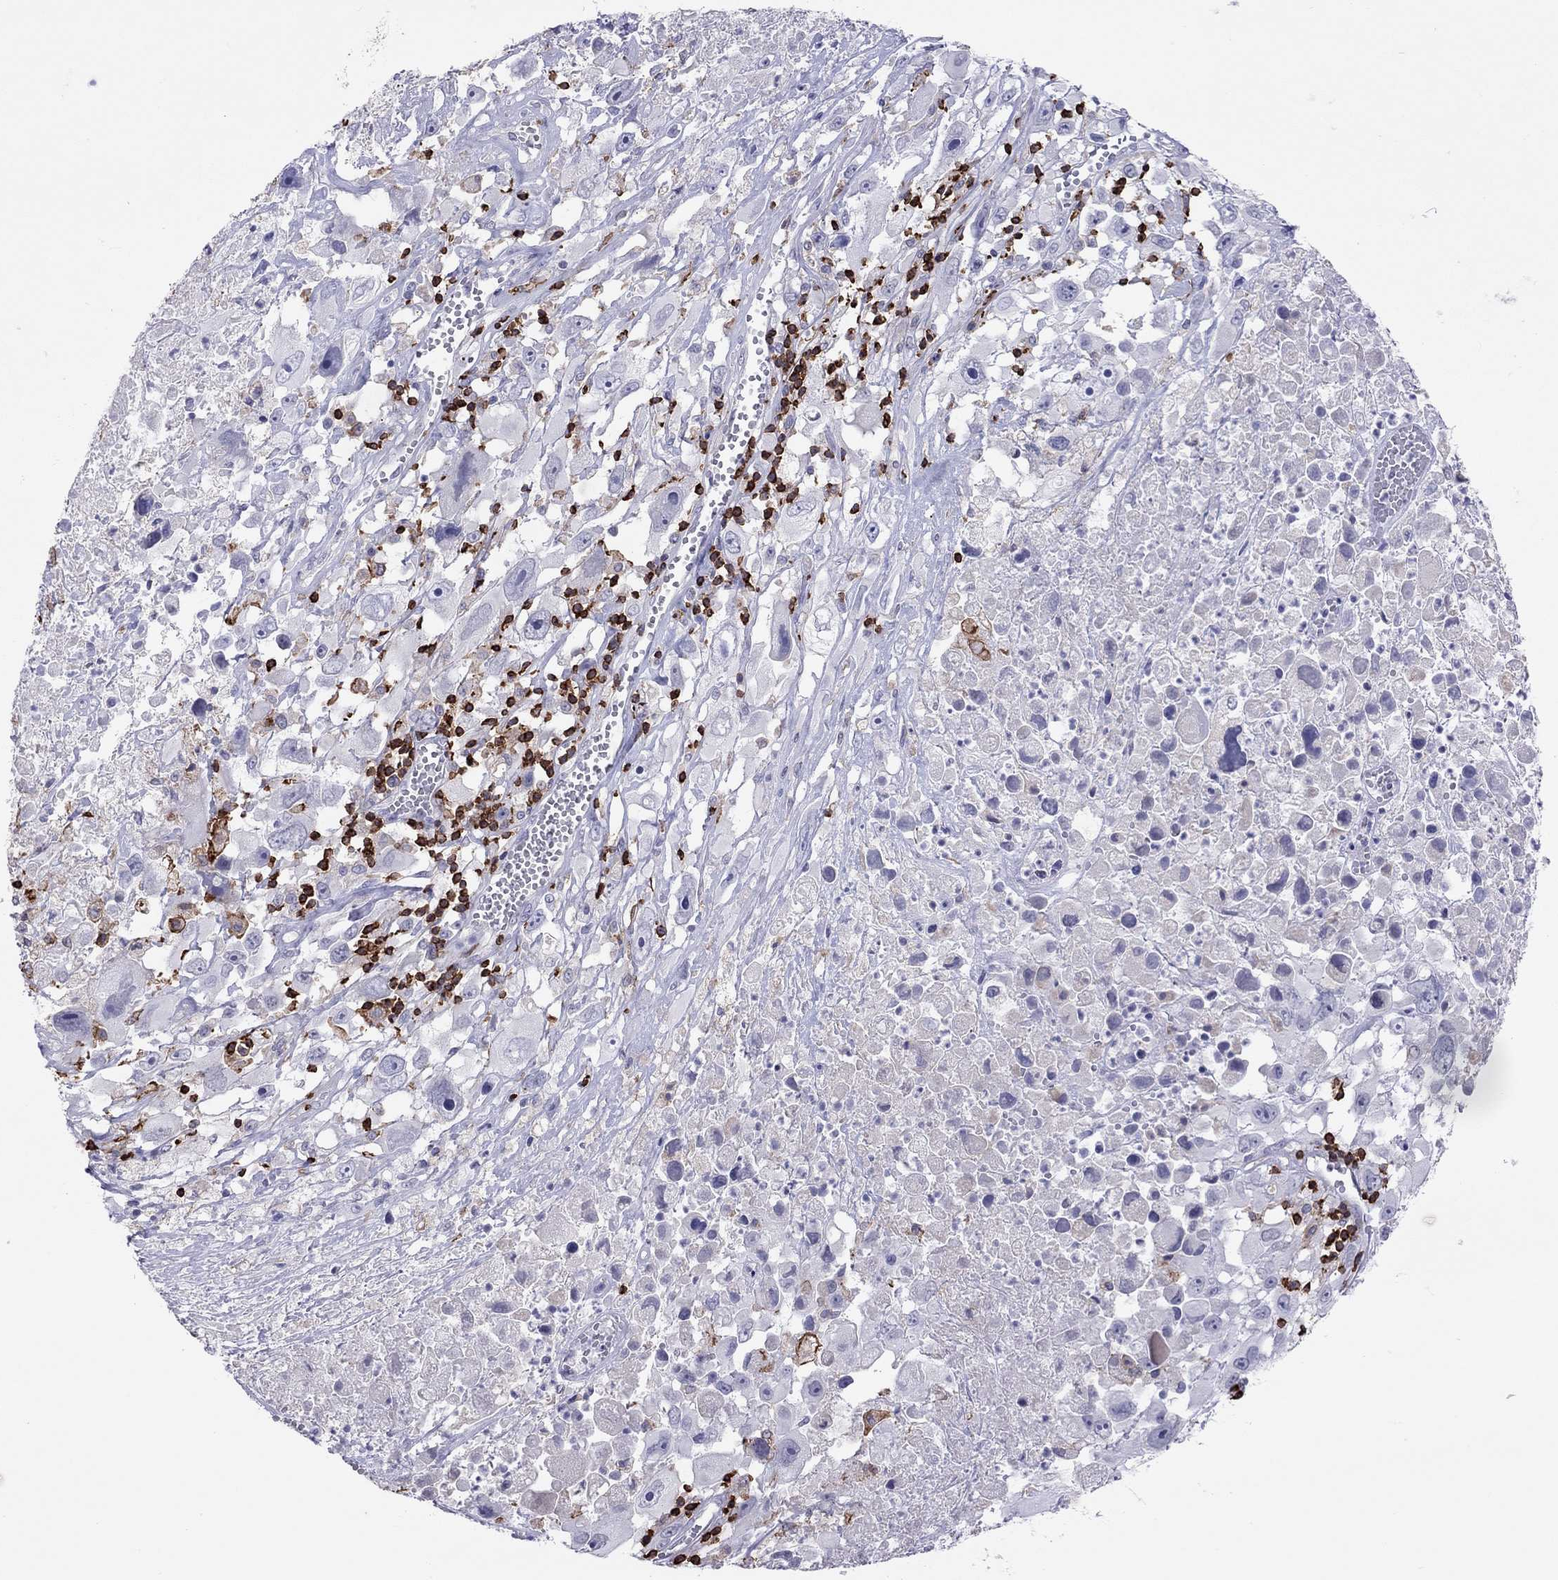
{"staining": {"intensity": "negative", "quantity": "none", "location": "none"}, "tissue": "melanoma", "cell_type": "Tumor cells", "image_type": "cancer", "snomed": [{"axis": "morphology", "description": "Malignant melanoma, Metastatic site"}, {"axis": "topography", "description": "Soft tissue"}], "caption": "Immunohistochemistry (IHC) photomicrograph of neoplastic tissue: malignant melanoma (metastatic site) stained with DAB shows no significant protein positivity in tumor cells.", "gene": "MND1", "patient": {"sex": "male", "age": 50}}